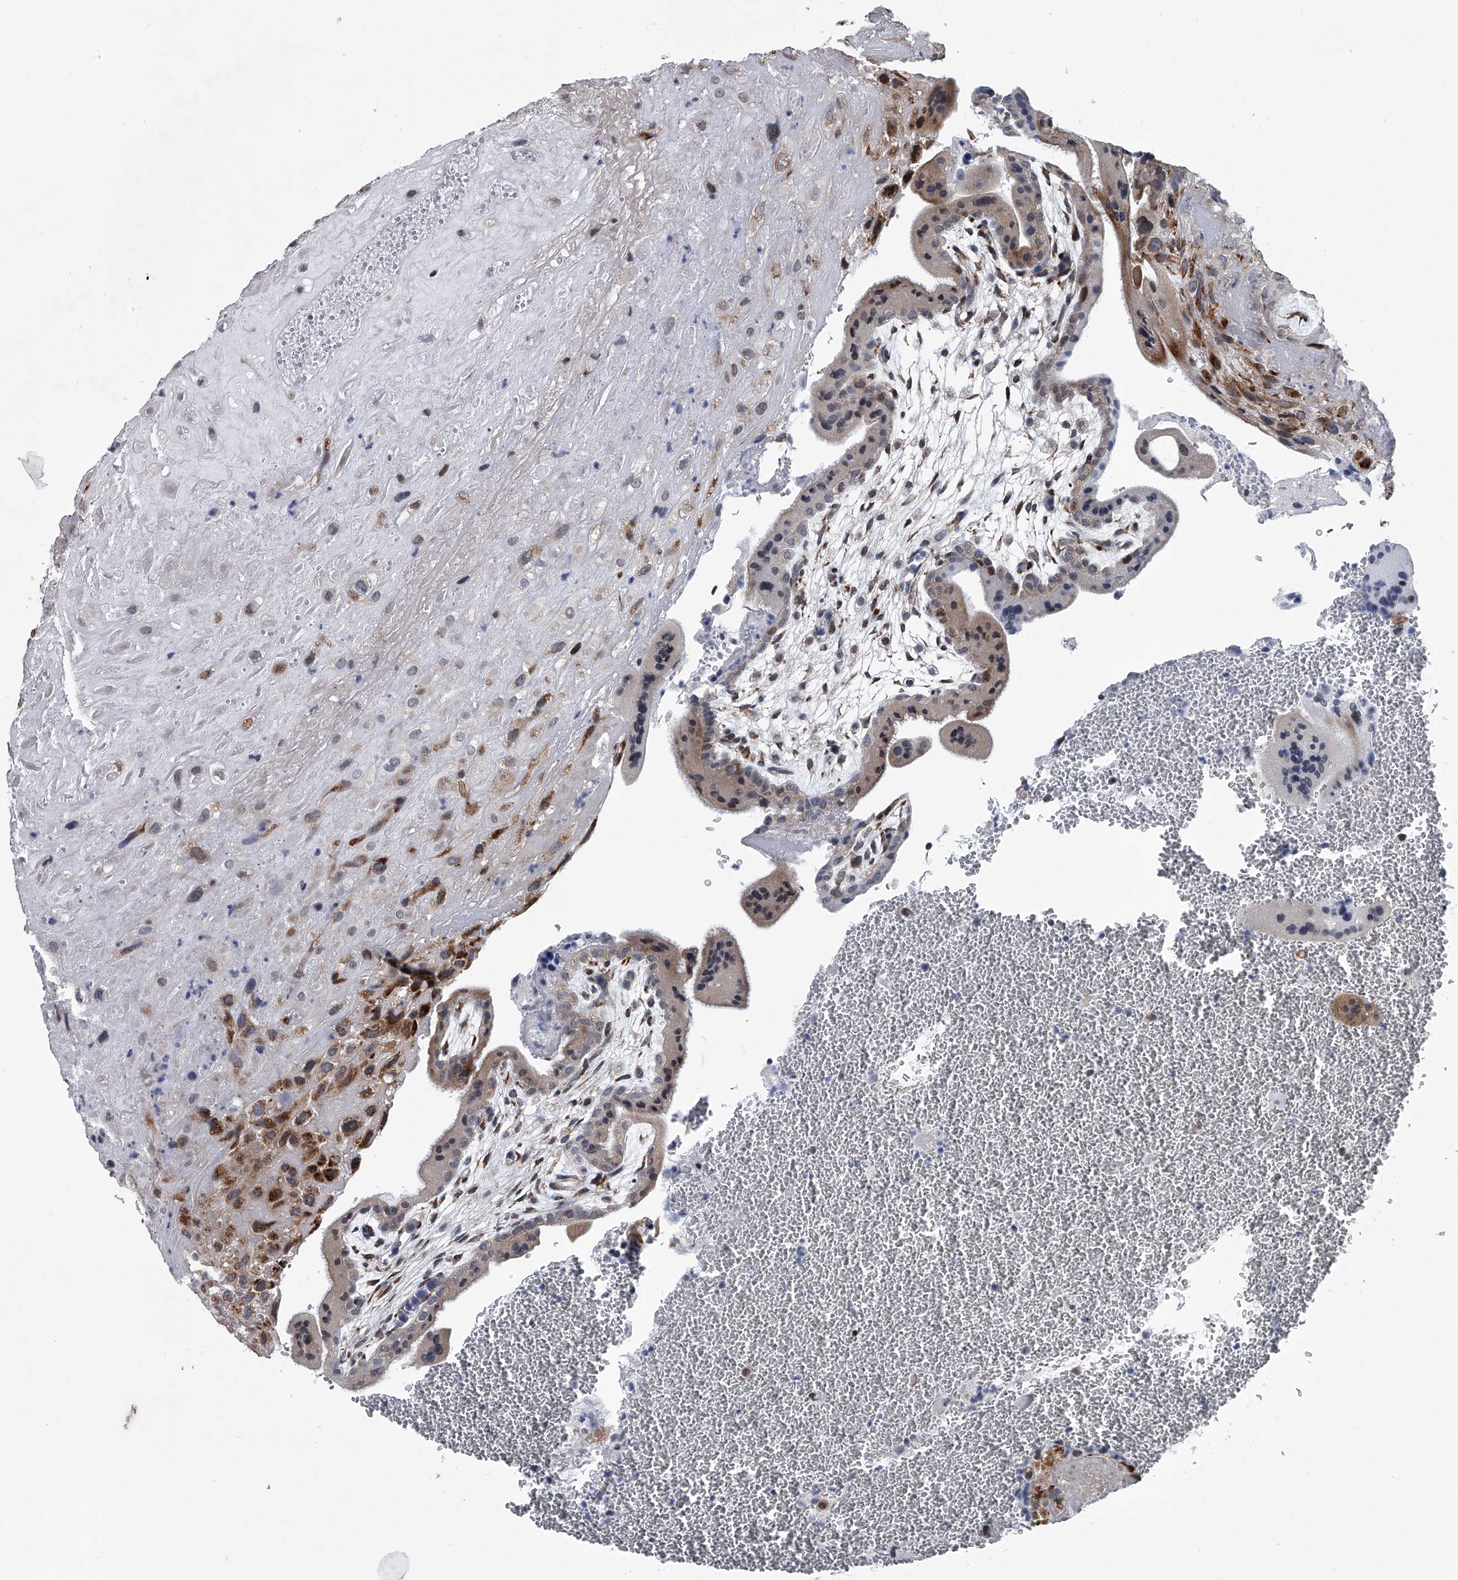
{"staining": {"intensity": "moderate", "quantity": "25%-75%", "location": "cytoplasmic/membranous"}, "tissue": "placenta", "cell_type": "Decidual cells", "image_type": "normal", "snomed": [{"axis": "morphology", "description": "Normal tissue, NOS"}, {"axis": "topography", "description": "Placenta"}], "caption": "A histopathology image showing moderate cytoplasmic/membranous expression in about 25%-75% of decidual cells in unremarkable placenta, as visualized by brown immunohistochemical staining.", "gene": "PPP2R5D", "patient": {"sex": "female", "age": 35}}